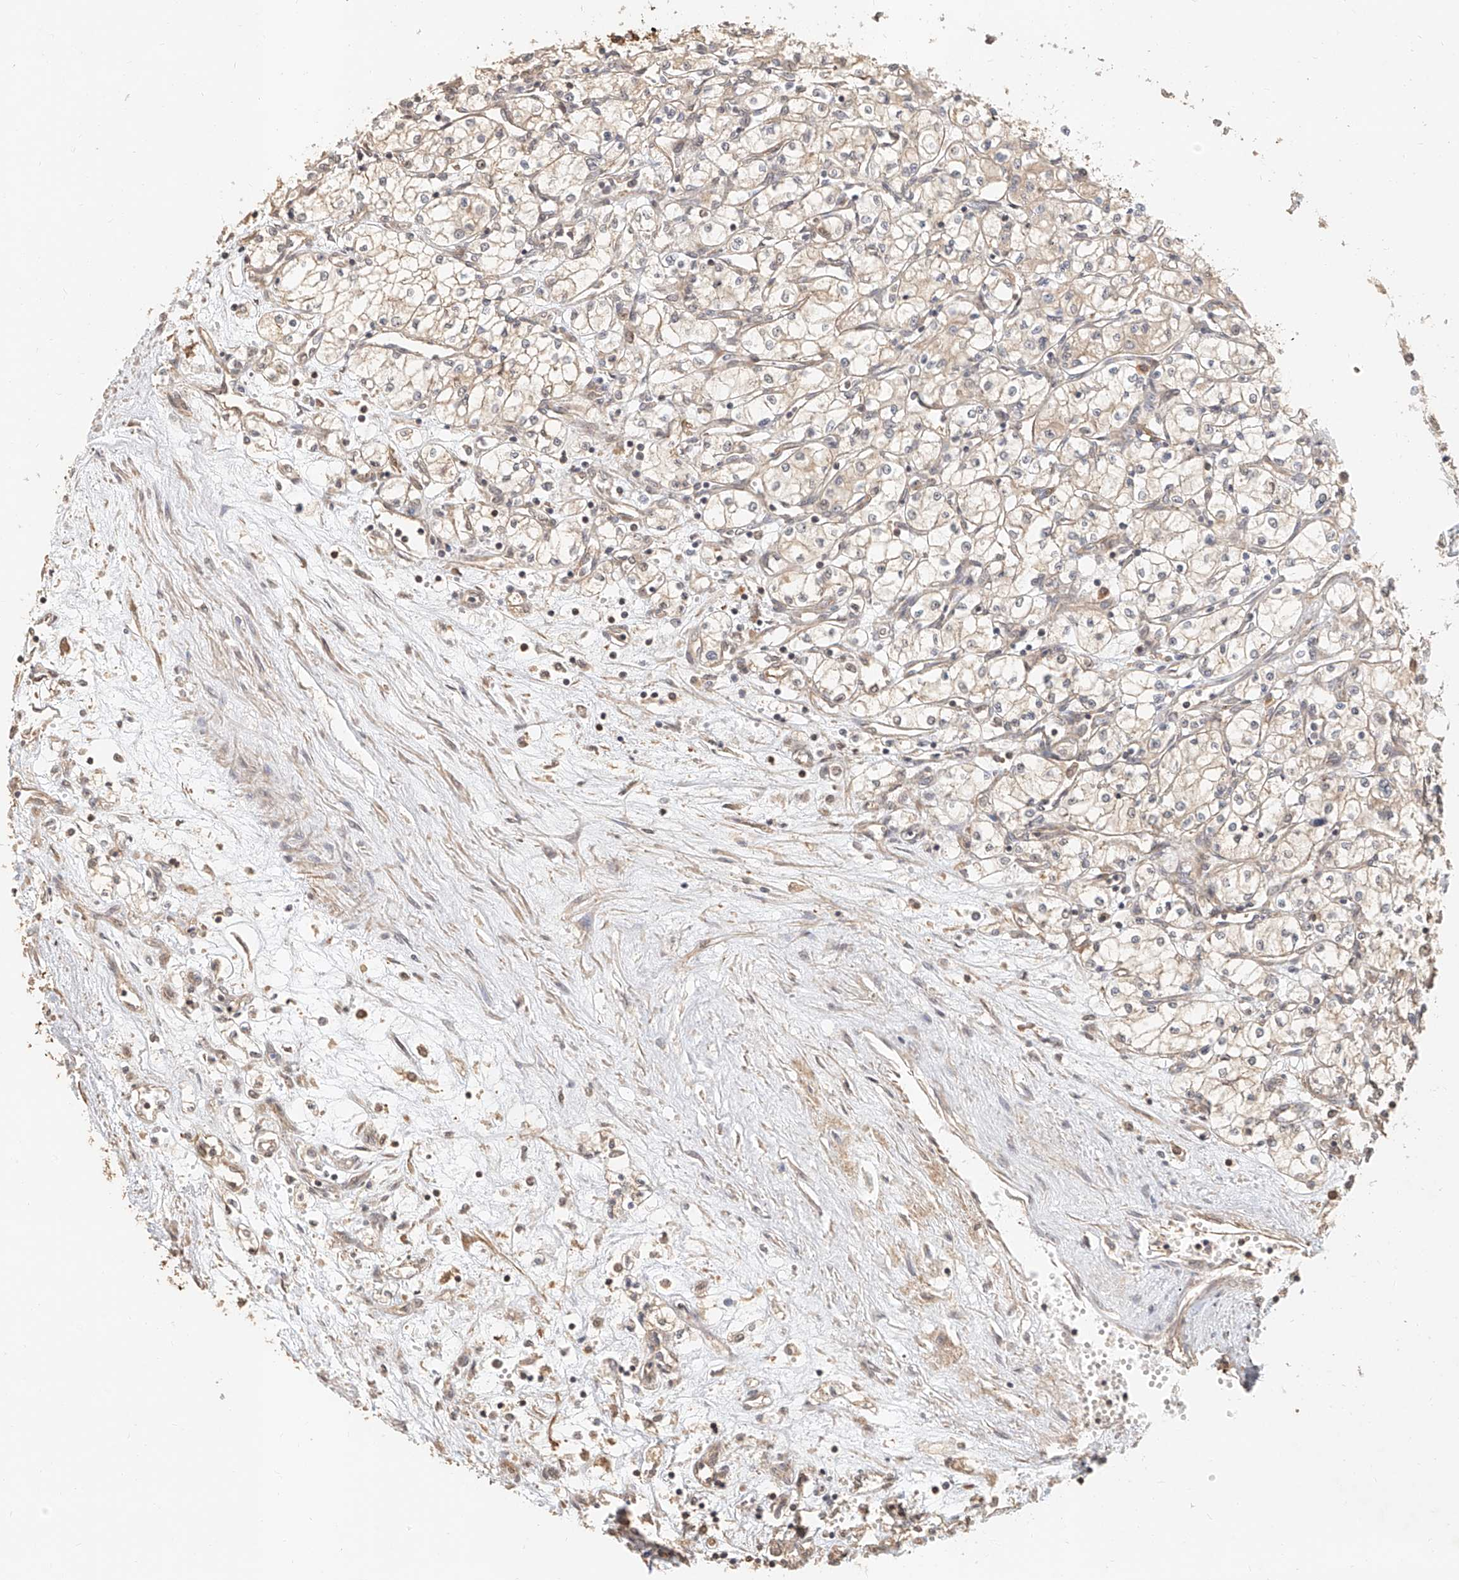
{"staining": {"intensity": "negative", "quantity": "none", "location": "none"}, "tissue": "renal cancer", "cell_type": "Tumor cells", "image_type": "cancer", "snomed": [{"axis": "morphology", "description": "Adenocarcinoma, NOS"}, {"axis": "topography", "description": "Kidney"}], "caption": "This photomicrograph is of renal adenocarcinoma stained with IHC to label a protein in brown with the nuclei are counter-stained blue. There is no expression in tumor cells. (Brightfield microscopy of DAB immunohistochemistry at high magnification).", "gene": "NAP1L1", "patient": {"sex": "male", "age": 59}}